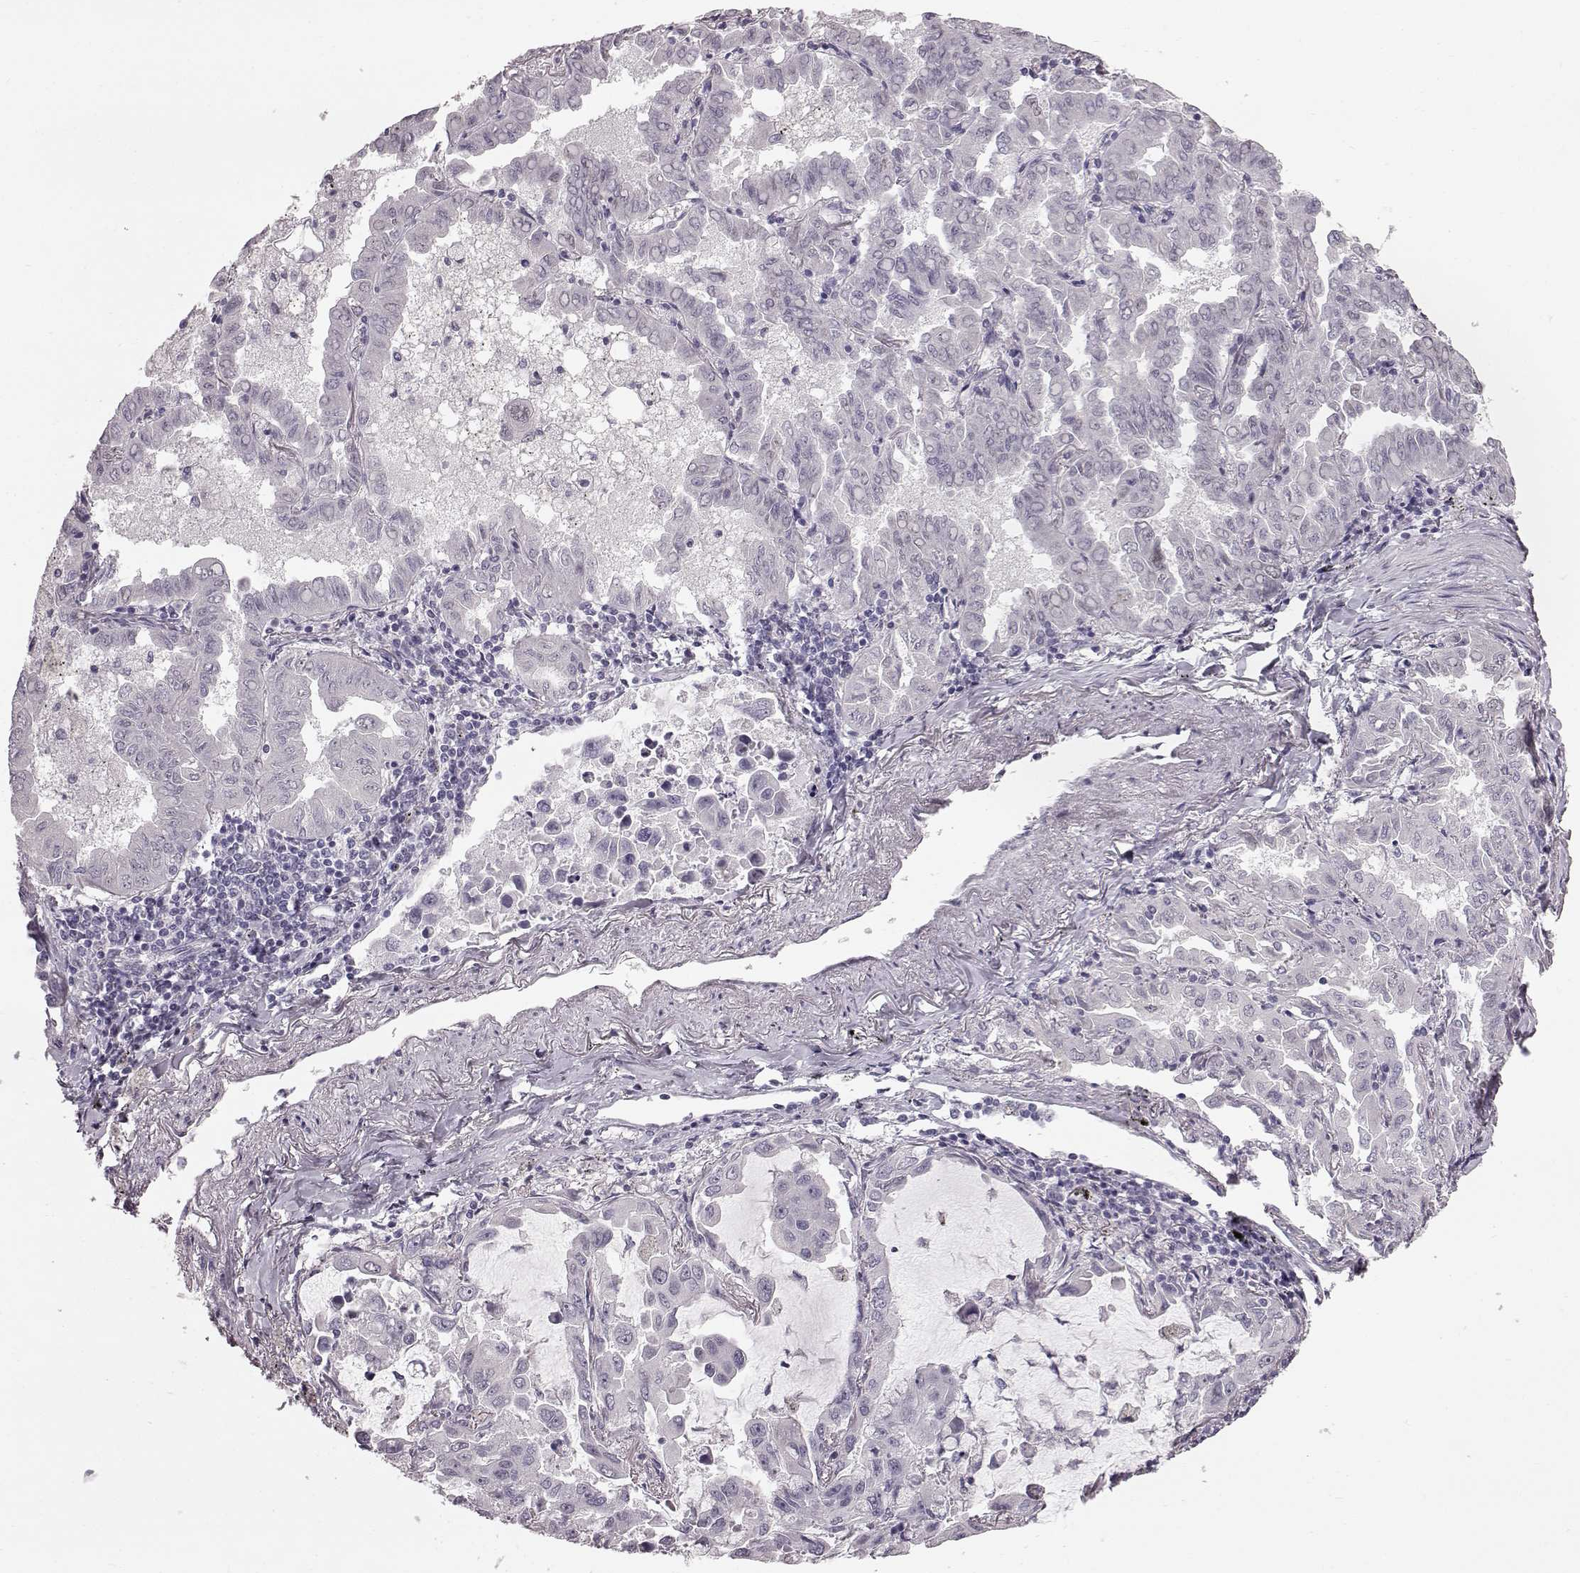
{"staining": {"intensity": "negative", "quantity": "none", "location": "none"}, "tissue": "lung cancer", "cell_type": "Tumor cells", "image_type": "cancer", "snomed": [{"axis": "morphology", "description": "Adenocarcinoma, NOS"}, {"axis": "topography", "description": "Lung"}], "caption": "Micrograph shows no significant protein staining in tumor cells of lung cancer.", "gene": "TCHHL1", "patient": {"sex": "male", "age": 64}}